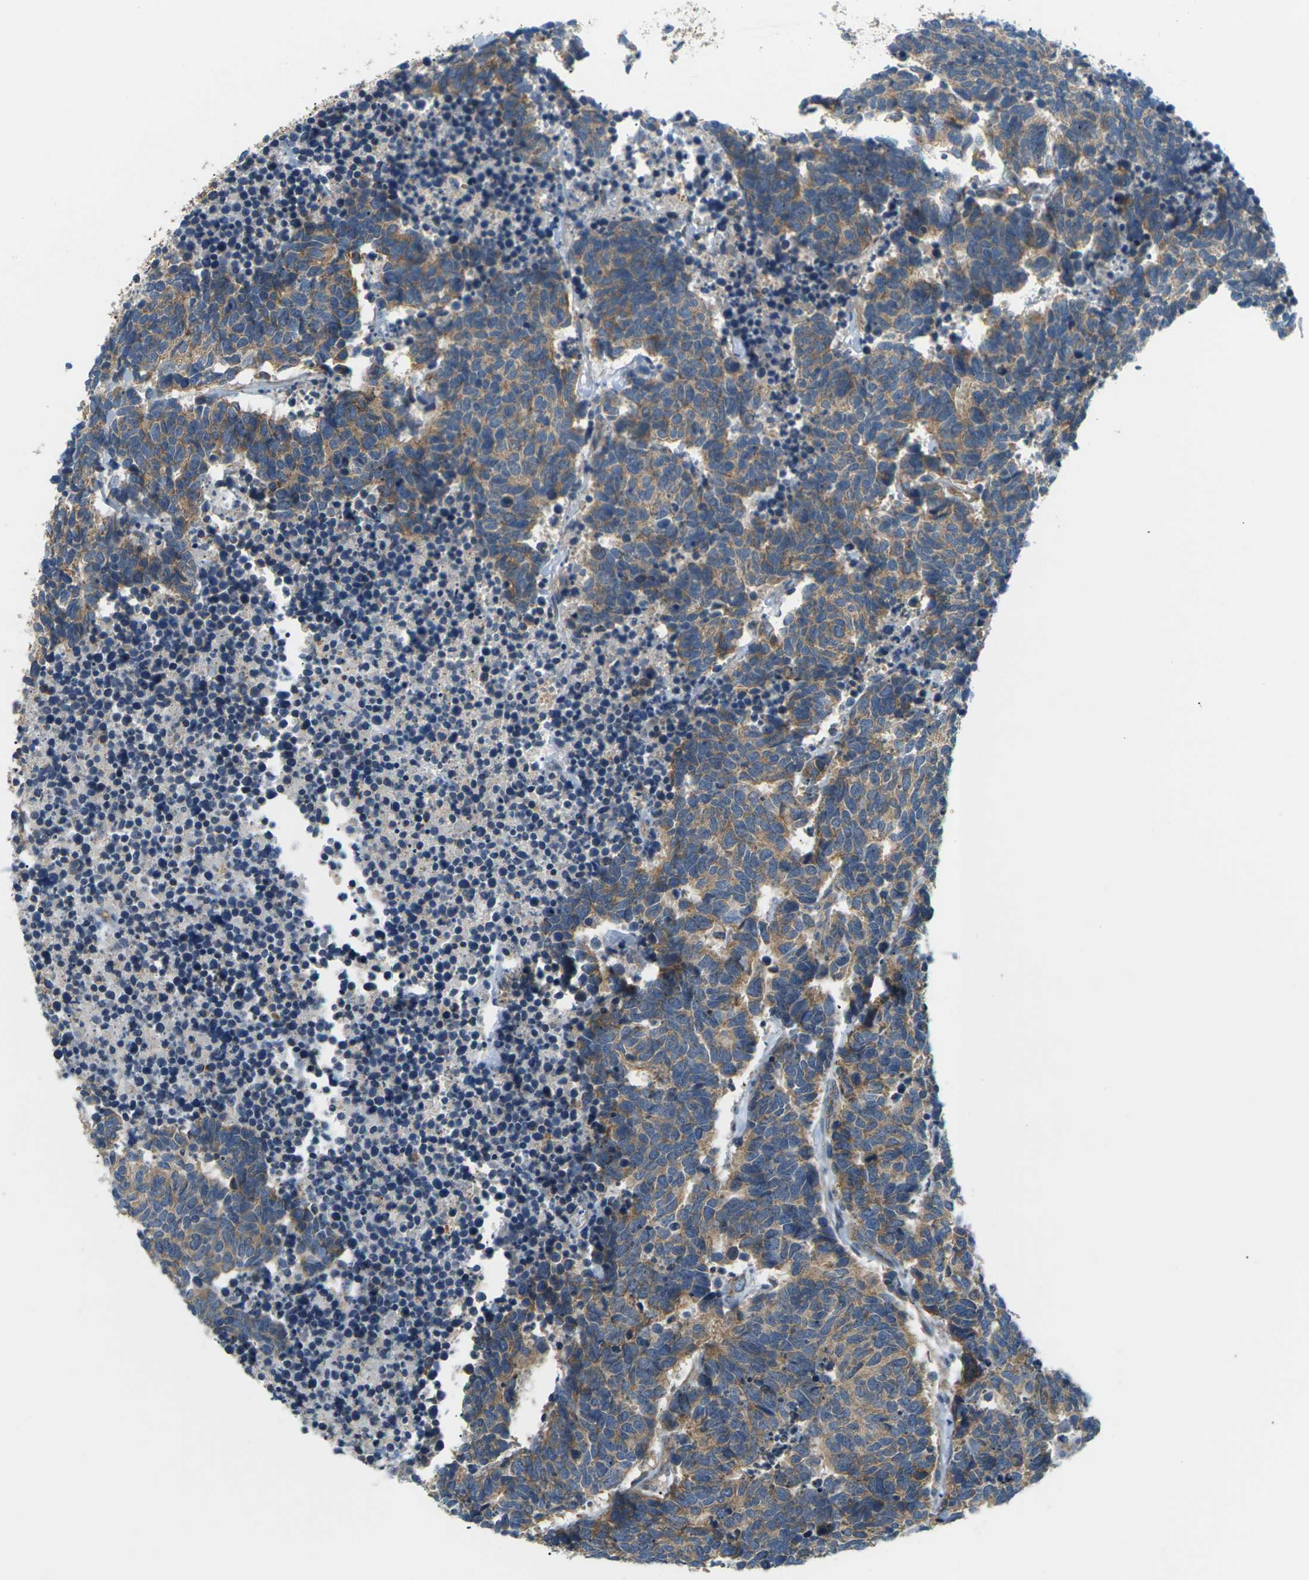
{"staining": {"intensity": "moderate", "quantity": ">75%", "location": "cytoplasmic/membranous"}, "tissue": "carcinoid", "cell_type": "Tumor cells", "image_type": "cancer", "snomed": [{"axis": "morphology", "description": "Carcinoma, NOS"}, {"axis": "morphology", "description": "Carcinoid, malignant, NOS"}, {"axis": "topography", "description": "Urinary bladder"}], "caption": "Protein staining of carcinoid (malignant) tissue exhibits moderate cytoplasmic/membranous positivity in about >75% of tumor cells. (DAB (3,3'-diaminobenzidine) = brown stain, brightfield microscopy at high magnification).", "gene": "SLC13A3", "patient": {"sex": "male", "age": 57}}